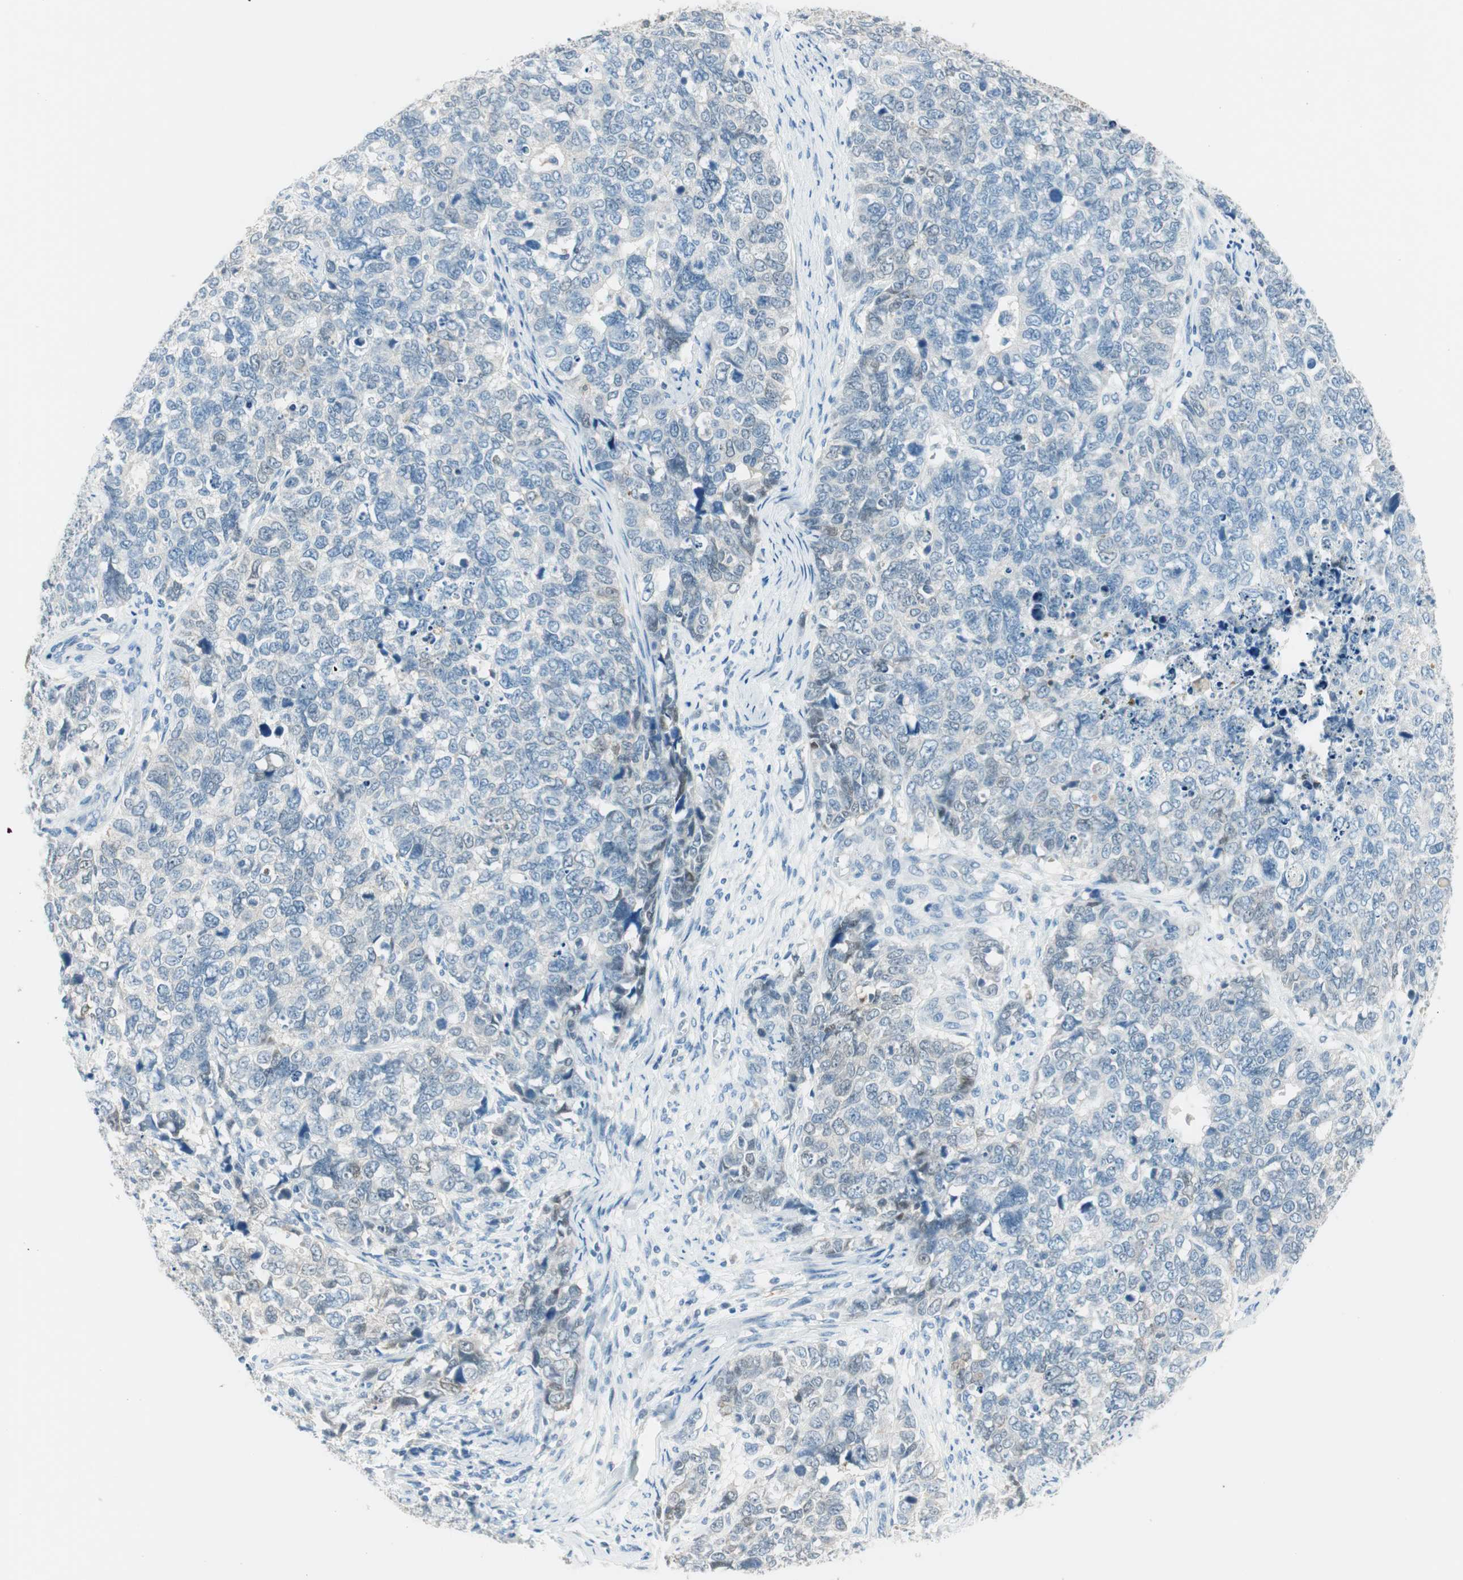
{"staining": {"intensity": "negative", "quantity": "none", "location": "none"}, "tissue": "cervical cancer", "cell_type": "Tumor cells", "image_type": "cancer", "snomed": [{"axis": "morphology", "description": "Squamous cell carcinoma, NOS"}, {"axis": "topography", "description": "Cervix"}], "caption": "Immunohistochemical staining of cervical cancer exhibits no significant positivity in tumor cells.", "gene": "GNAO1", "patient": {"sex": "female", "age": 63}}